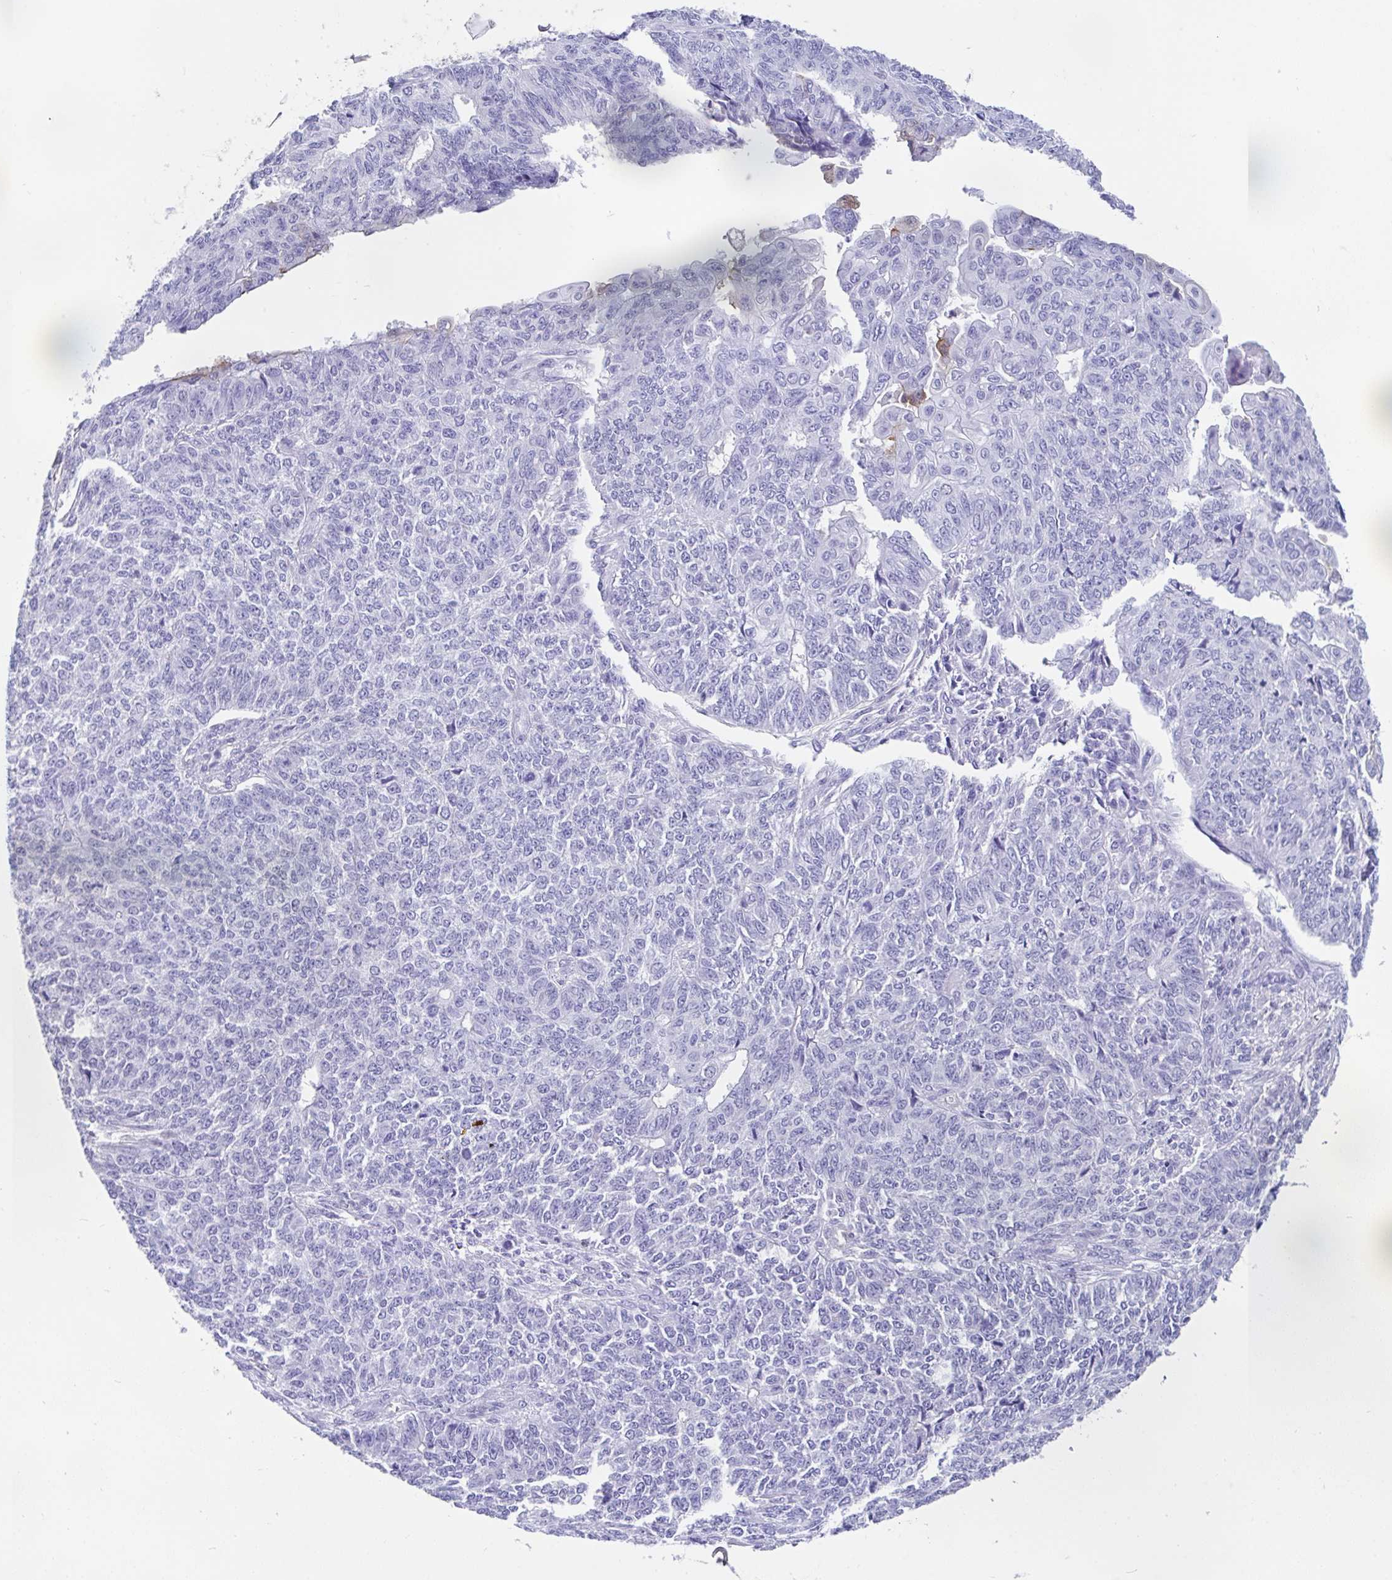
{"staining": {"intensity": "negative", "quantity": "none", "location": "none"}, "tissue": "endometrial cancer", "cell_type": "Tumor cells", "image_type": "cancer", "snomed": [{"axis": "morphology", "description": "Adenocarcinoma, NOS"}, {"axis": "topography", "description": "Endometrium"}], "caption": "The histopathology image shows no significant expression in tumor cells of endometrial cancer. The staining was performed using DAB to visualize the protein expression in brown, while the nuclei were stained in blue with hematoxylin (Magnification: 20x).", "gene": "FAM107A", "patient": {"sex": "female", "age": 32}}